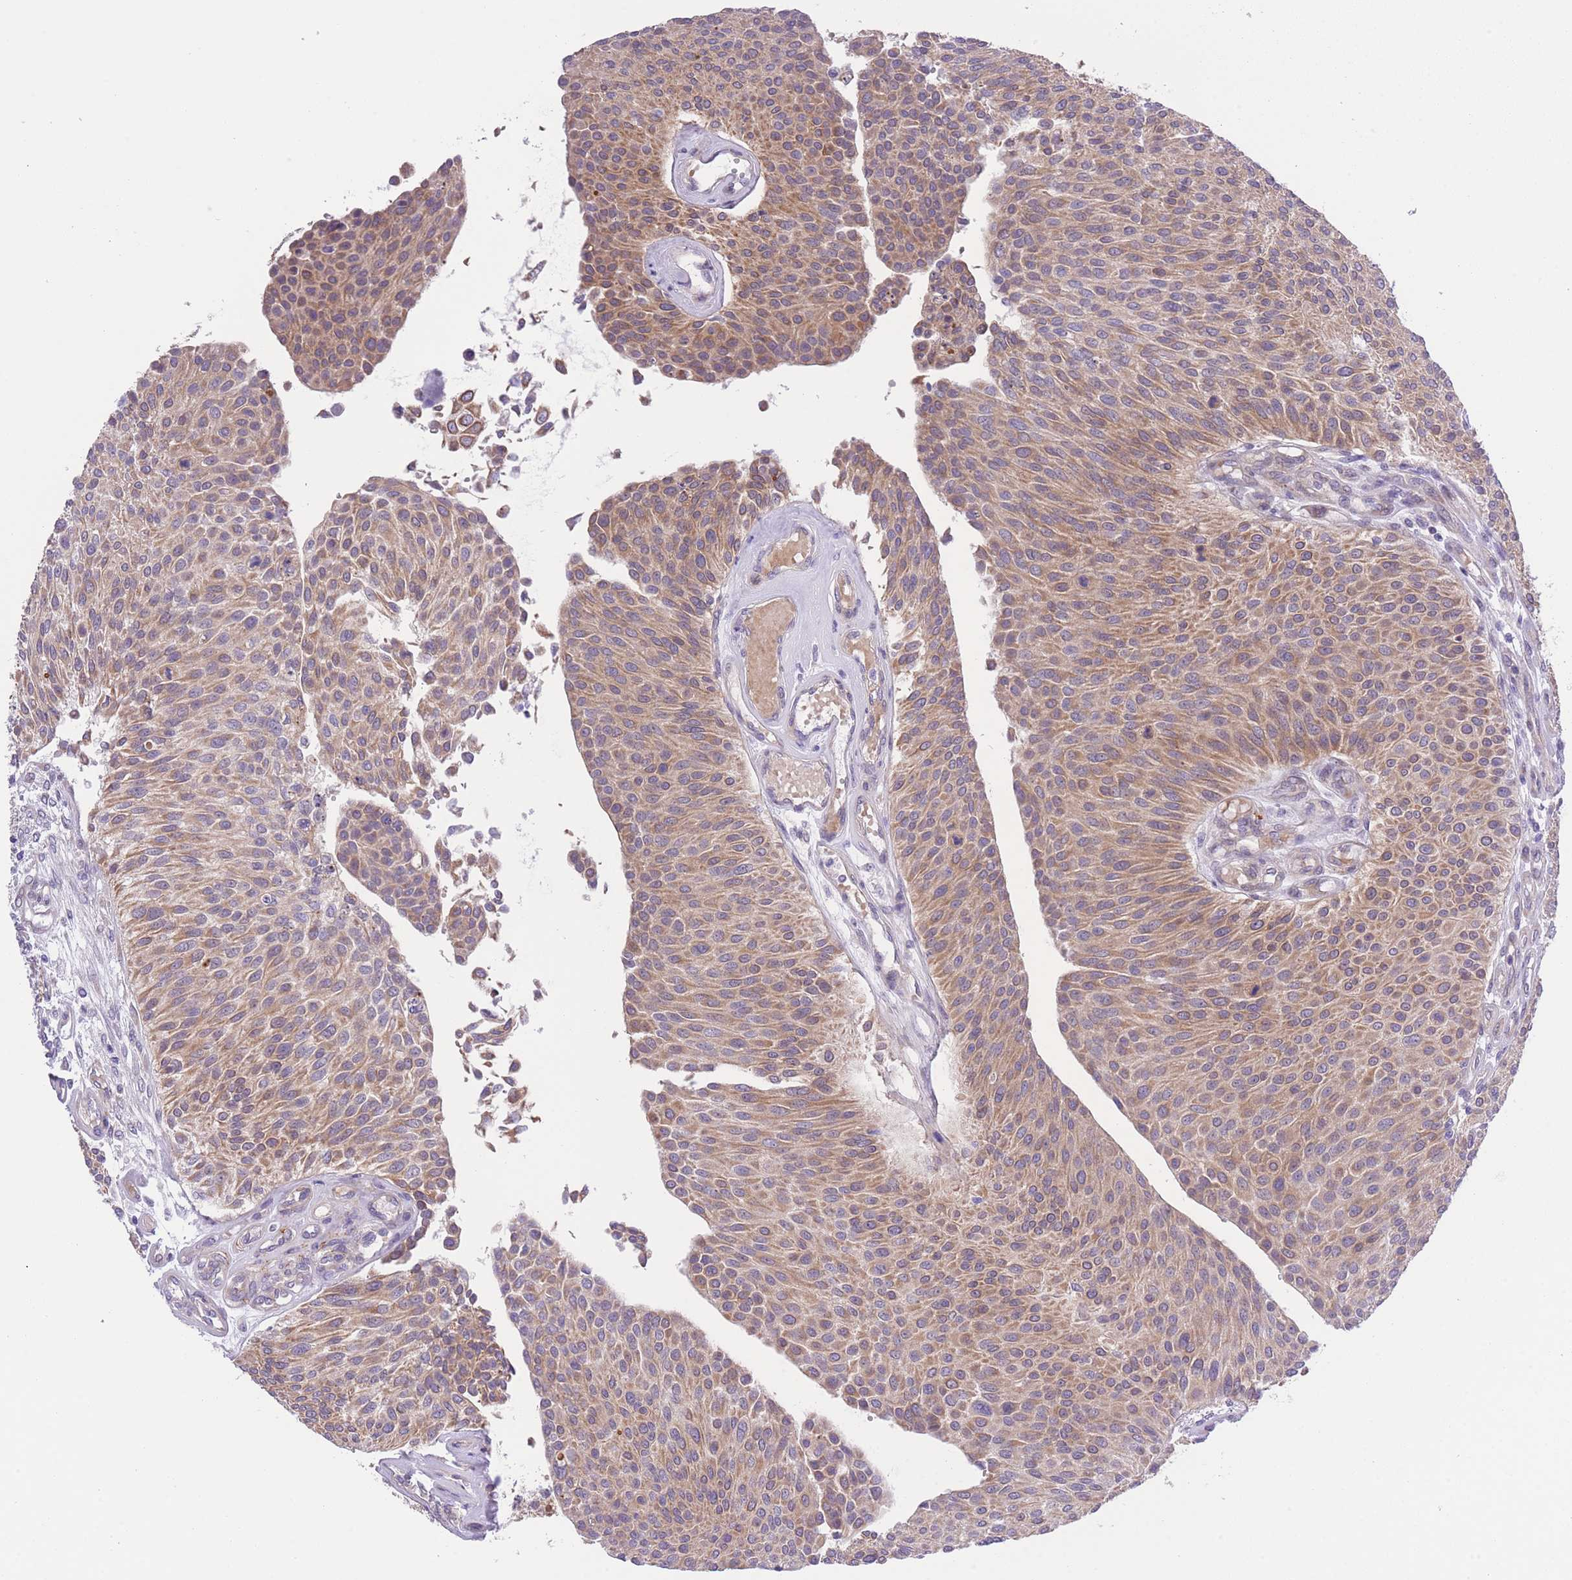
{"staining": {"intensity": "moderate", "quantity": ">75%", "location": "cytoplasmic/membranous"}, "tissue": "urothelial cancer", "cell_type": "Tumor cells", "image_type": "cancer", "snomed": [{"axis": "morphology", "description": "Urothelial carcinoma, NOS"}, {"axis": "topography", "description": "Urinary bladder"}], "caption": "IHC histopathology image of neoplastic tissue: human transitional cell carcinoma stained using immunohistochemistry exhibits medium levels of moderate protein expression localized specifically in the cytoplasmic/membranous of tumor cells, appearing as a cytoplasmic/membranous brown color.", "gene": "WWOX", "patient": {"sex": "male", "age": 55}}